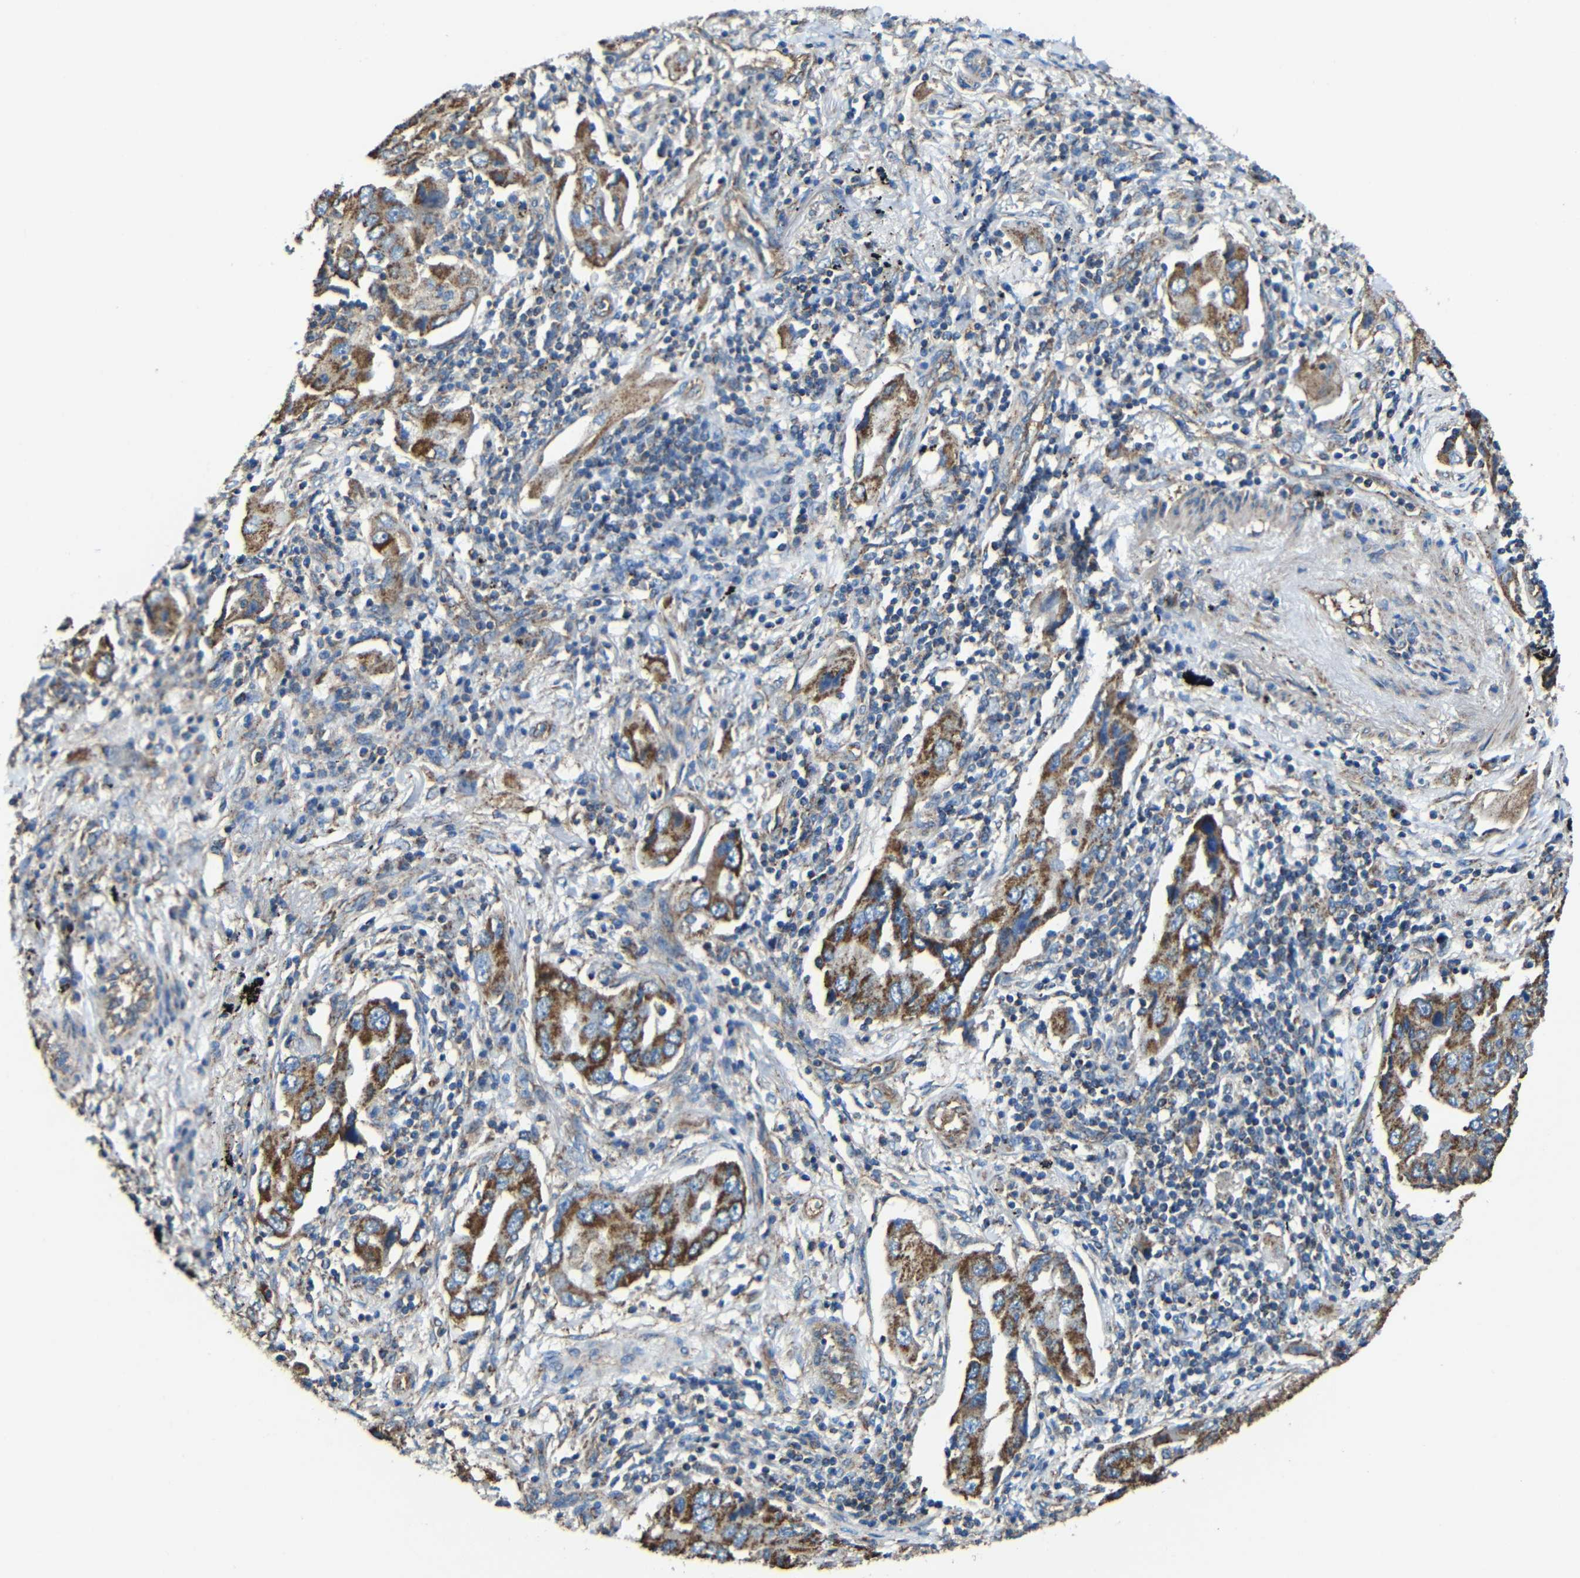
{"staining": {"intensity": "strong", "quantity": ">75%", "location": "cytoplasmic/membranous"}, "tissue": "lung cancer", "cell_type": "Tumor cells", "image_type": "cancer", "snomed": [{"axis": "morphology", "description": "Adenocarcinoma, NOS"}, {"axis": "topography", "description": "Lung"}], "caption": "Immunohistochemical staining of human lung cancer (adenocarcinoma) displays strong cytoplasmic/membranous protein positivity in about >75% of tumor cells. The staining is performed using DAB (3,3'-diaminobenzidine) brown chromogen to label protein expression. The nuclei are counter-stained blue using hematoxylin.", "gene": "INTS6L", "patient": {"sex": "female", "age": 65}}